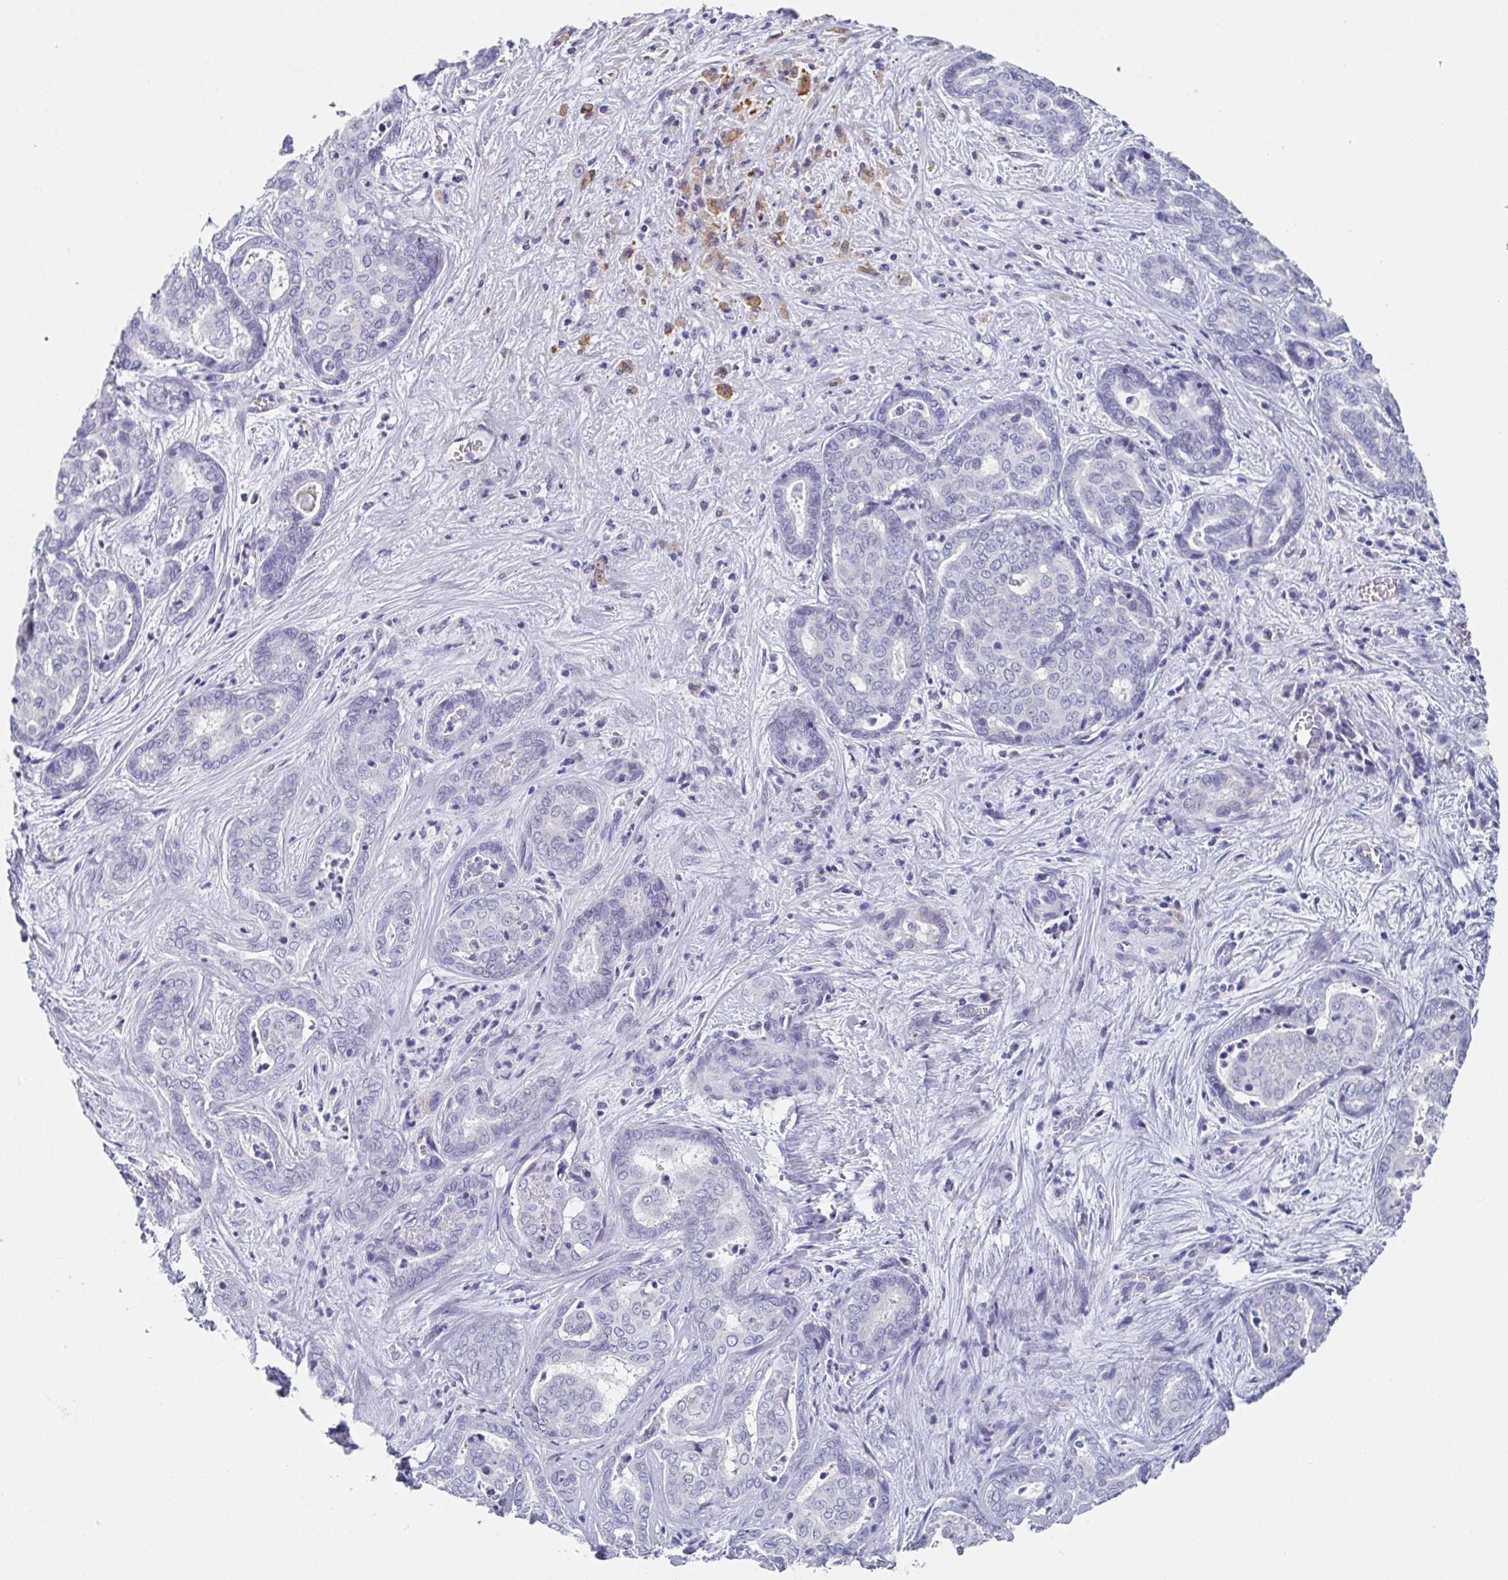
{"staining": {"intensity": "negative", "quantity": "none", "location": "none"}, "tissue": "liver cancer", "cell_type": "Tumor cells", "image_type": "cancer", "snomed": [{"axis": "morphology", "description": "Cholangiocarcinoma"}, {"axis": "topography", "description": "Liver"}], "caption": "Tumor cells are negative for brown protein staining in cholangiocarcinoma (liver).", "gene": "TNFRSF8", "patient": {"sex": "female", "age": 64}}